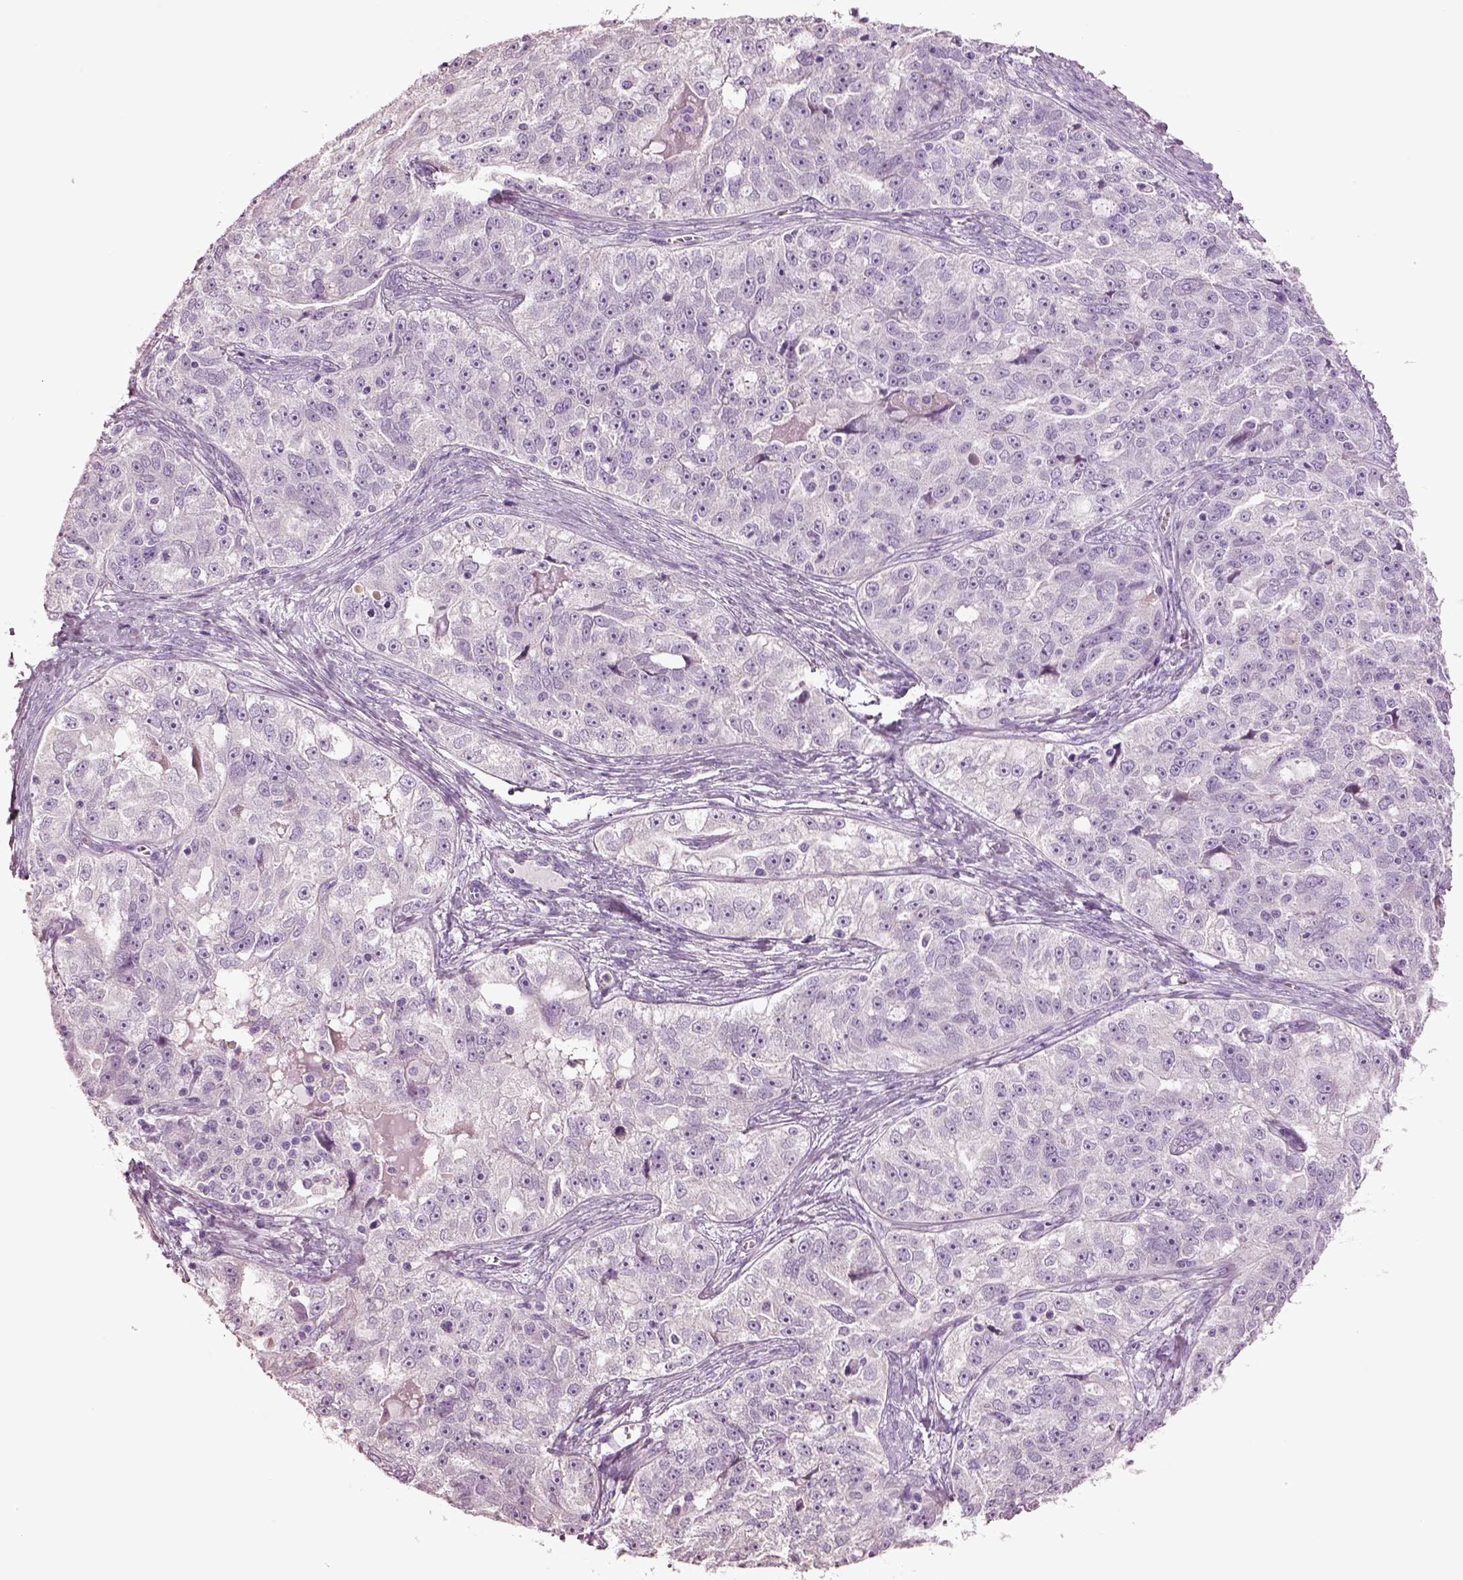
{"staining": {"intensity": "negative", "quantity": "none", "location": "none"}, "tissue": "ovarian cancer", "cell_type": "Tumor cells", "image_type": "cancer", "snomed": [{"axis": "morphology", "description": "Cystadenocarcinoma, serous, NOS"}, {"axis": "topography", "description": "Ovary"}], "caption": "The histopathology image reveals no significant staining in tumor cells of ovarian cancer (serous cystadenocarcinoma).", "gene": "GUCA1A", "patient": {"sex": "female", "age": 51}}